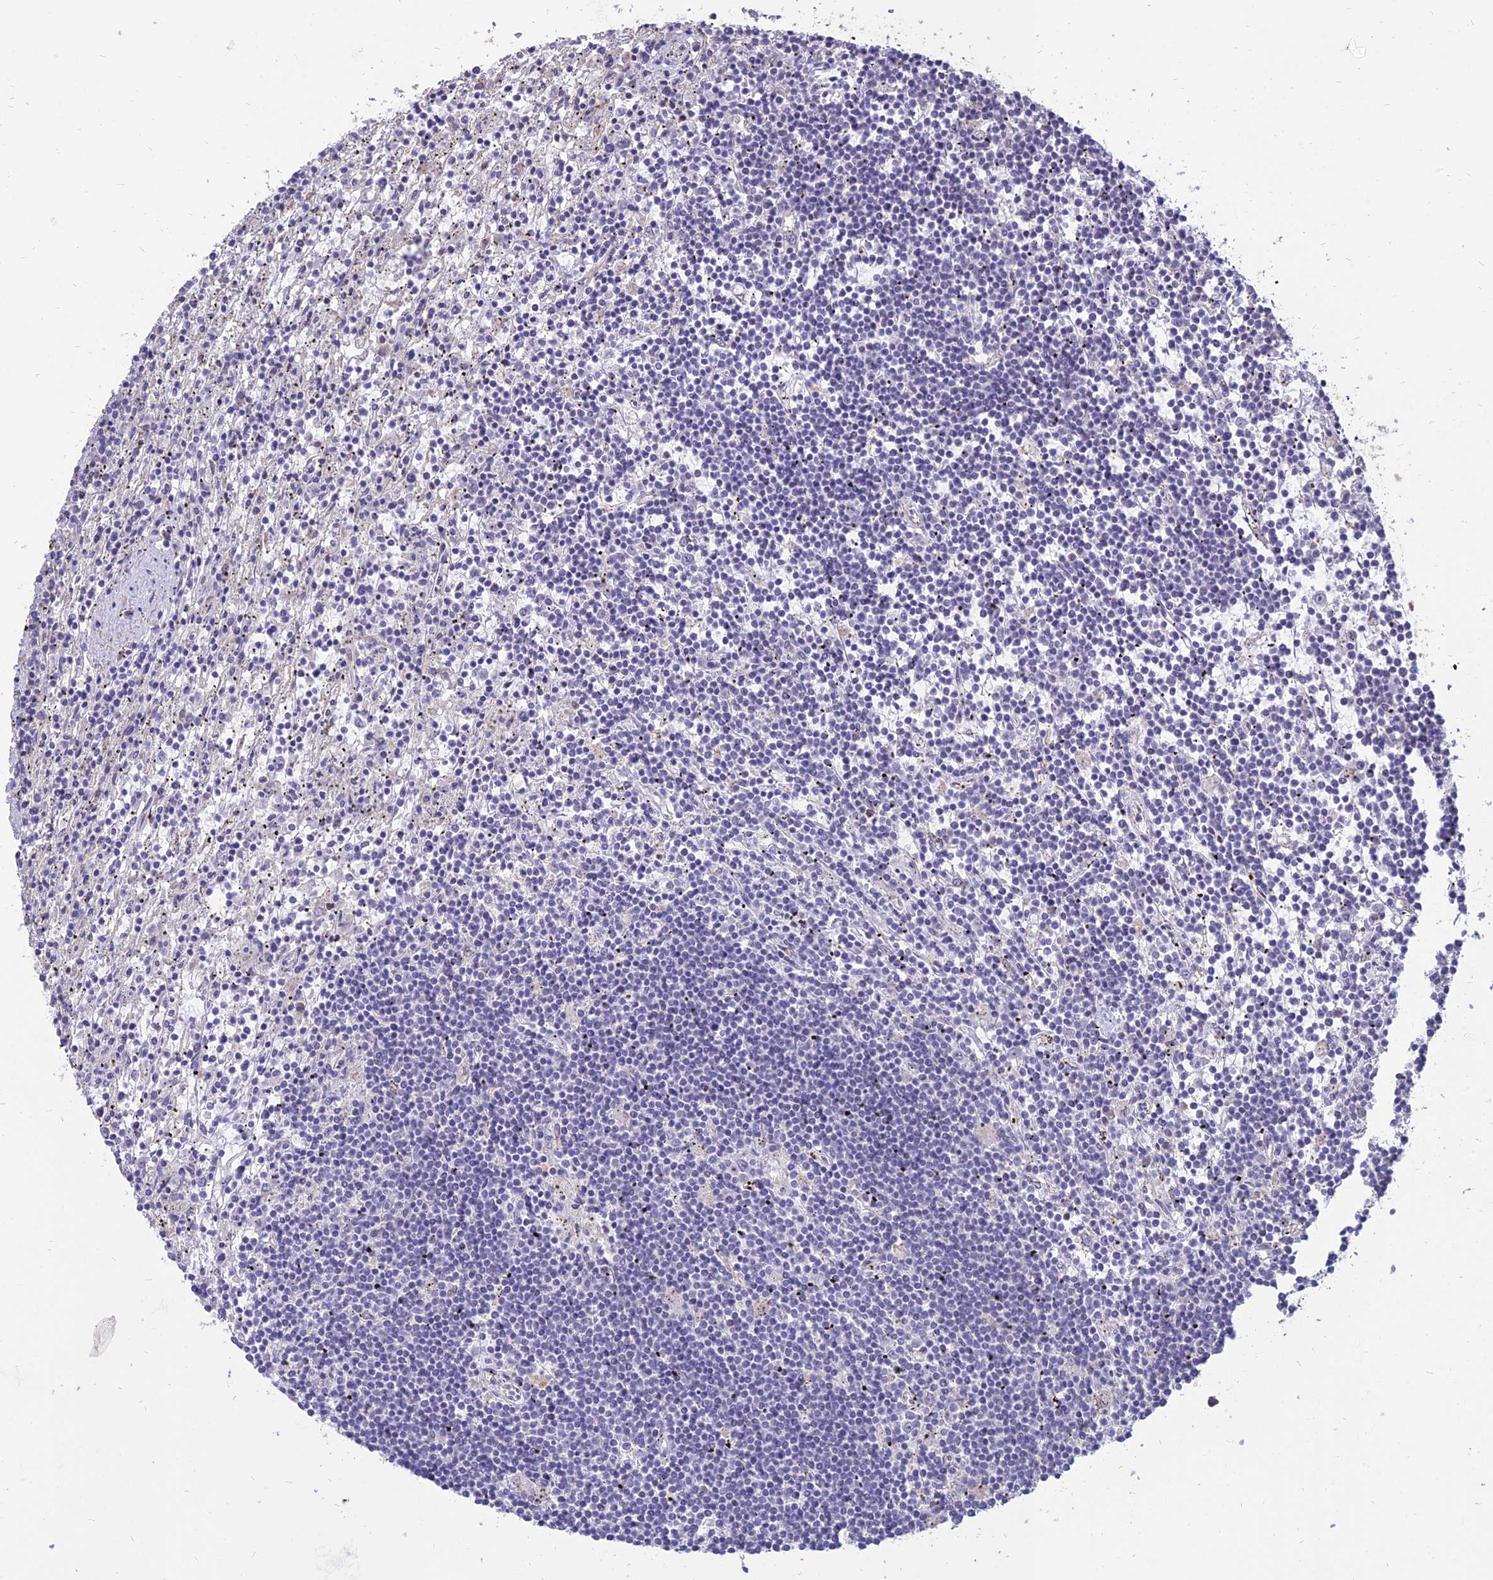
{"staining": {"intensity": "negative", "quantity": "none", "location": "none"}, "tissue": "lymphoma", "cell_type": "Tumor cells", "image_type": "cancer", "snomed": [{"axis": "morphology", "description": "Malignant lymphoma, non-Hodgkin's type, Low grade"}, {"axis": "topography", "description": "Spleen"}], "caption": "Immunohistochemistry micrograph of neoplastic tissue: human low-grade malignant lymphoma, non-Hodgkin's type stained with DAB (3,3'-diaminobenzidine) exhibits no significant protein positivity in tumor cells.", "gene": "ST3GAL6", "patient": {"sex": "male", "age": 76}}